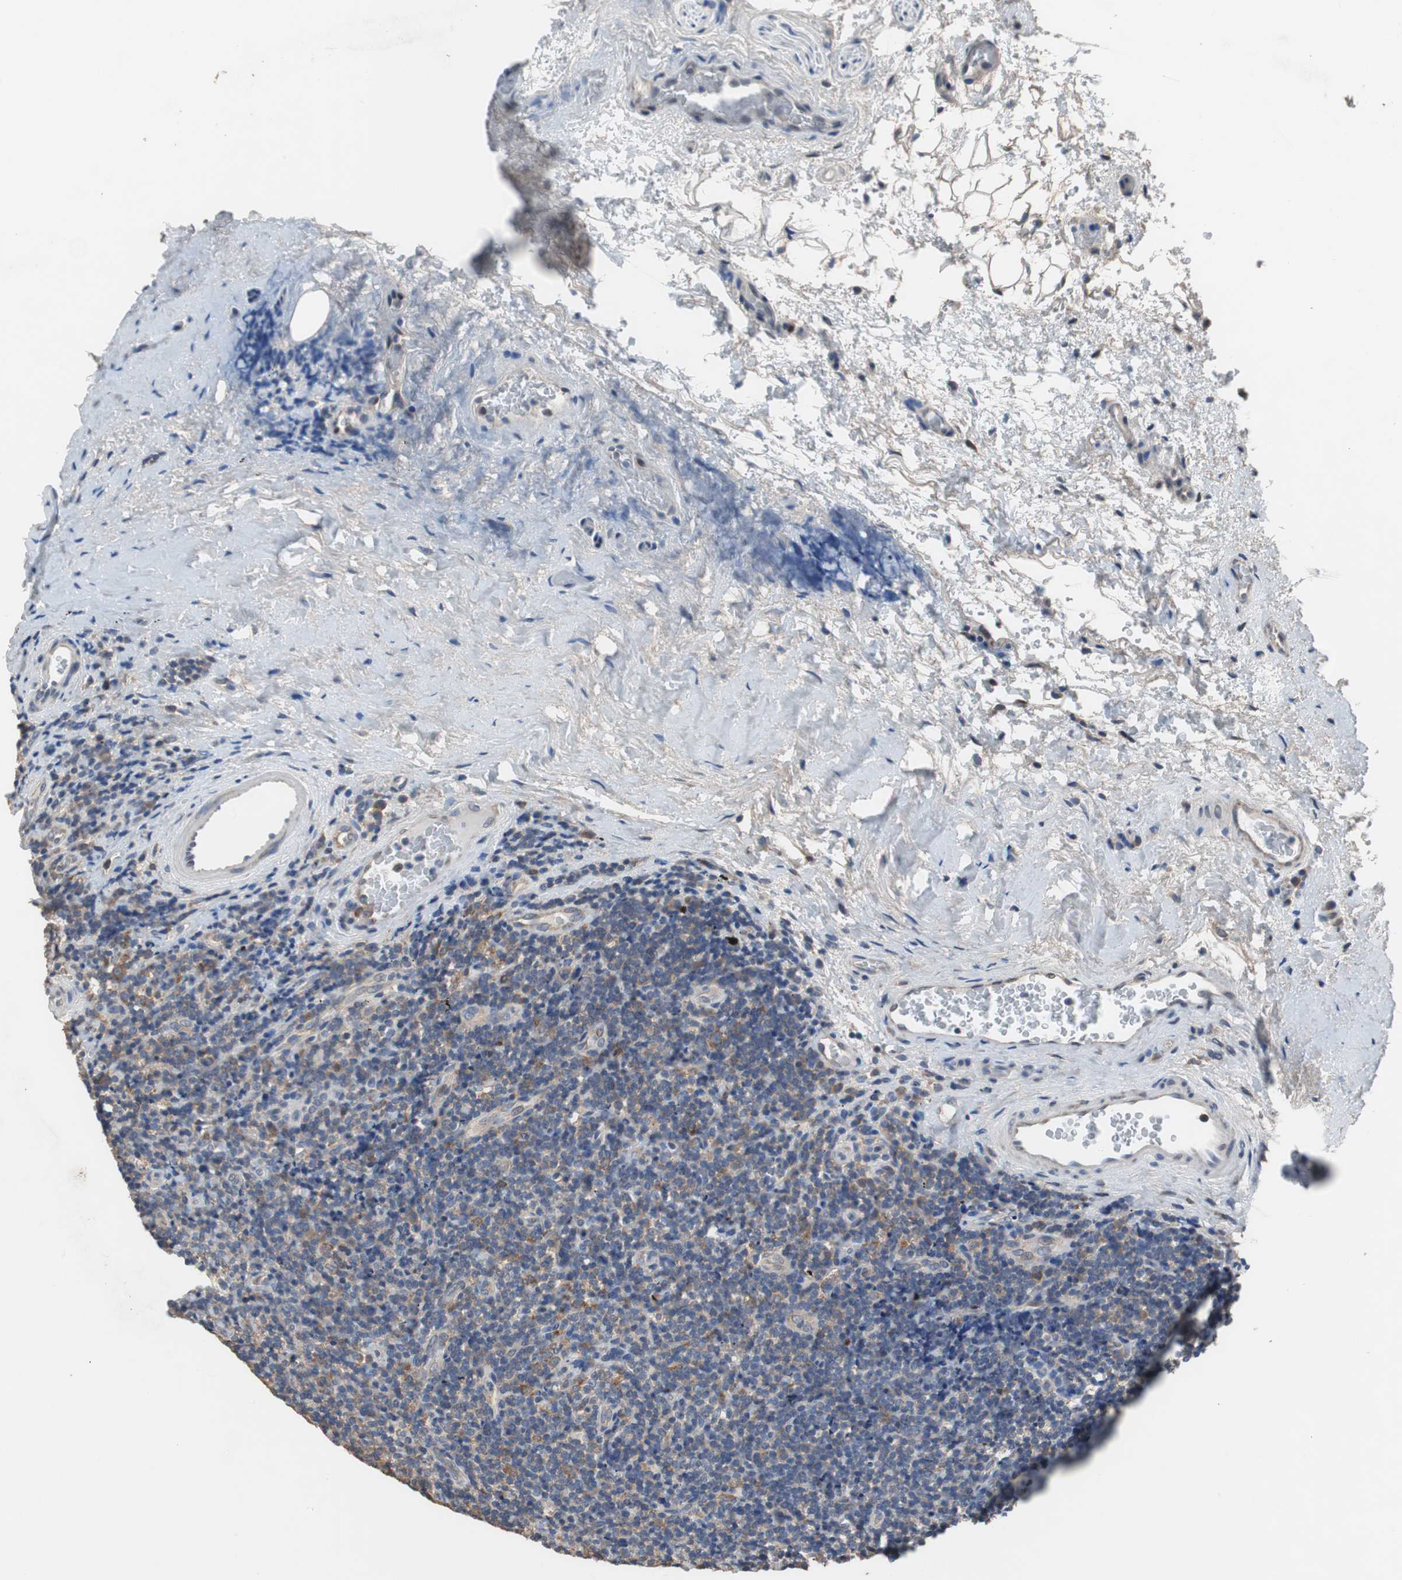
{"staining": {"intensity": "moderate", "quantity": ">75%", "location": "cytoplasmic/membranous"}, "tissue": "lymphoma", "cell_type": "Tumor cells", "image_type": "cancer", "snomed": [{"axis": "morphology", "description": "Malignant lymphoma, non-Hodgkin's type, High grade"}, {"axis": "topography", "description": "Tonsil"}], "caption": "IHC image of human lymphoma stained for a protein (brown), which exhibits medium levels of moderate cytoplasmic/membranous staining in about >75% of tumor cells.", "gene": "USP10", "patient": {"sex": "female", "age": 36}}